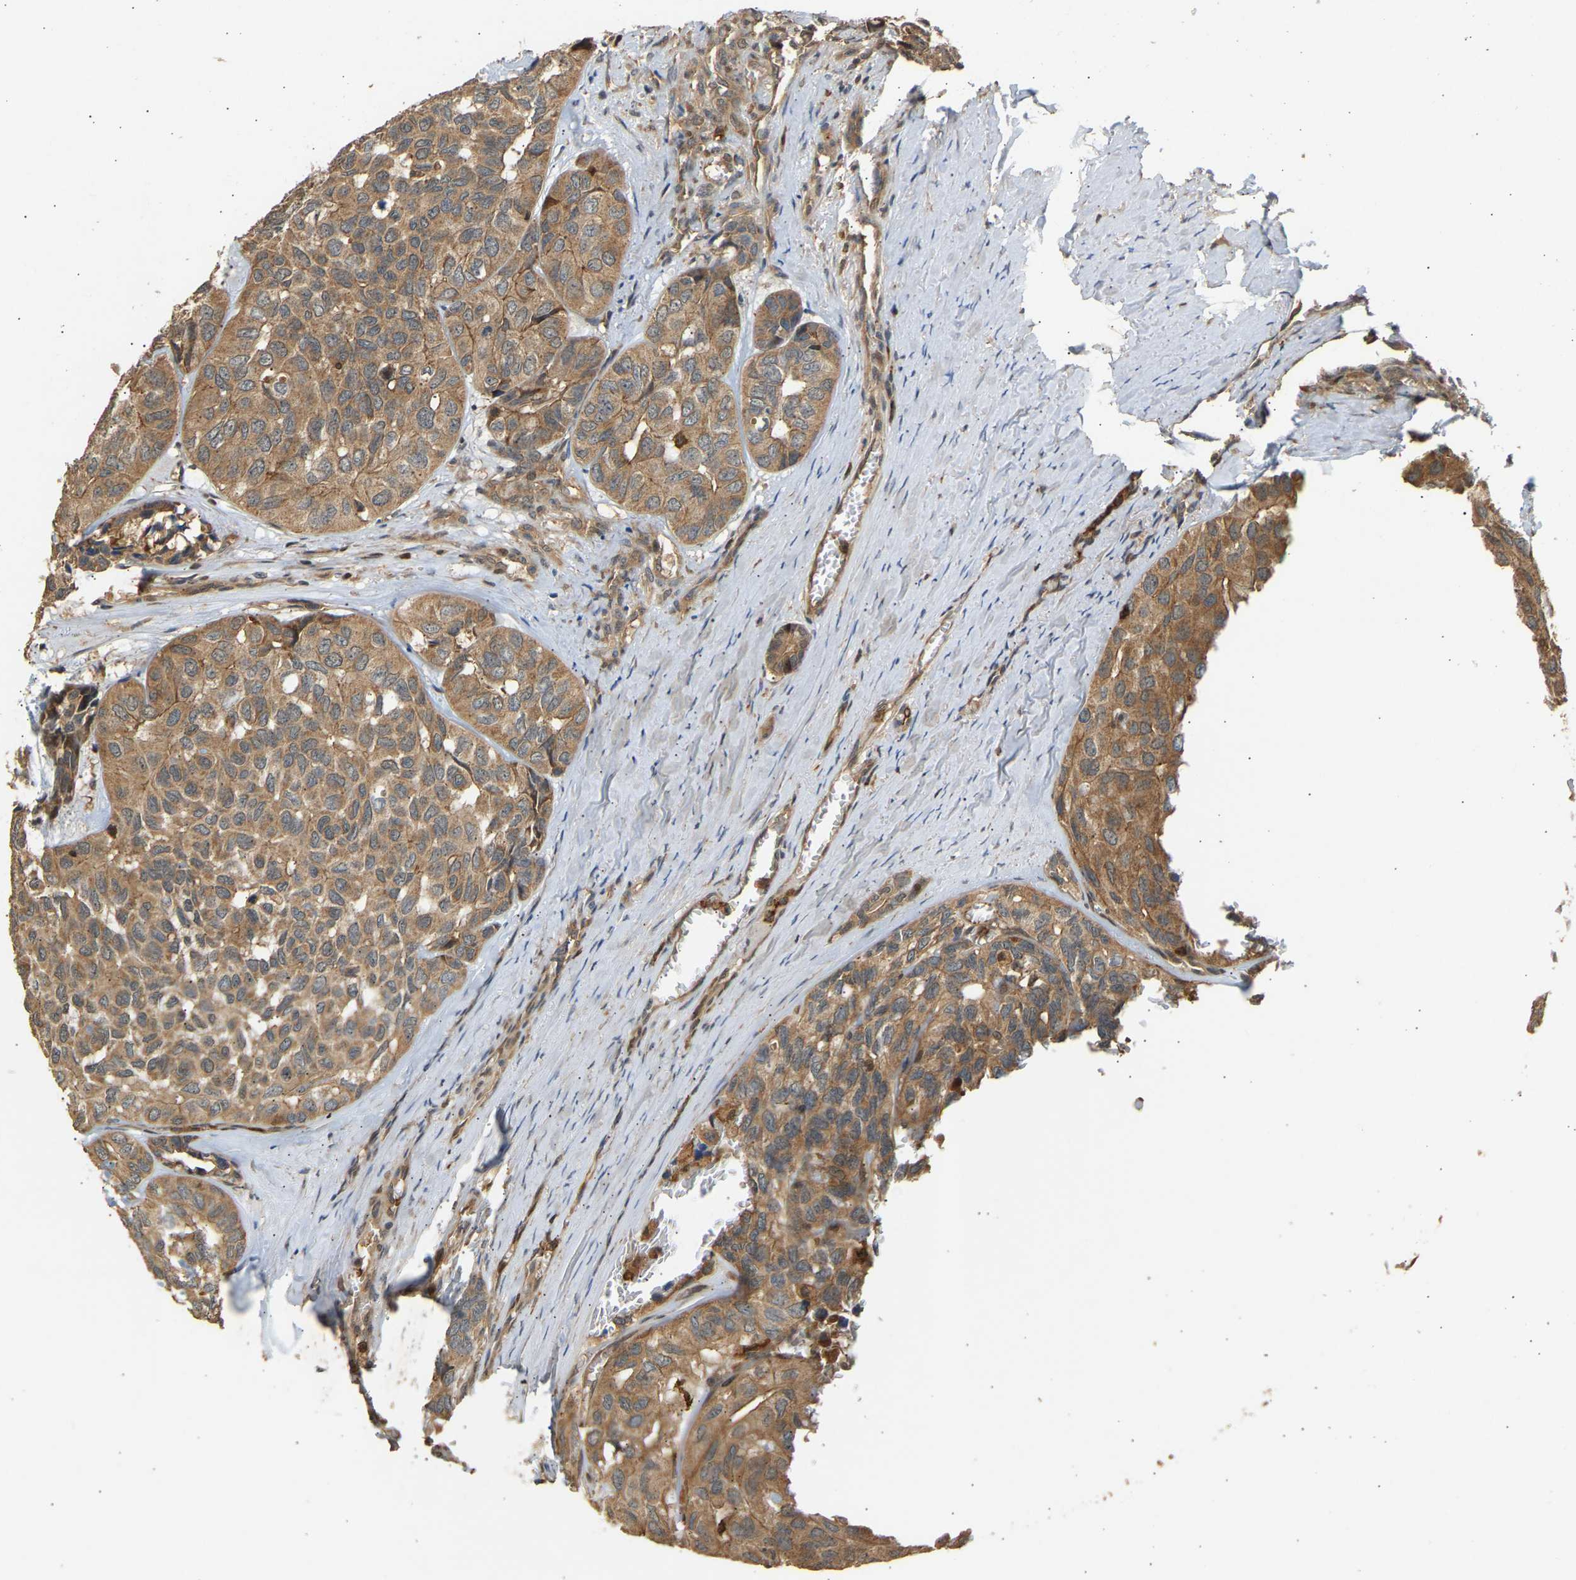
{"staining": {"intensity": "moderate", "quantity": ">75%", "location": "cytoplasmic/membranous"}, "tissue": "head and neck cancer", "cell_type": "Tumor cells", "image_type": "cancer", "snomed": [{"axis": "morphology", "description": "Adenocarcinoma, NOS"}, {"axis": "topography", "description": "Salivary gland"}, {"axis": "topography", "description": "Head-Neck"}], "caption": "Immunohistochemistry (IHC) photomicrograph of neoplastic tissue: head and neck cancer stained using IHC shows medium levels of moderate protein expression localized specifically in the cytoplasmic/membranous of tumor cells, appearing as a cytoplasmic/membranous brown color.", "gene": "GOPC", "patient": {"sex": "female", "age": 65}}